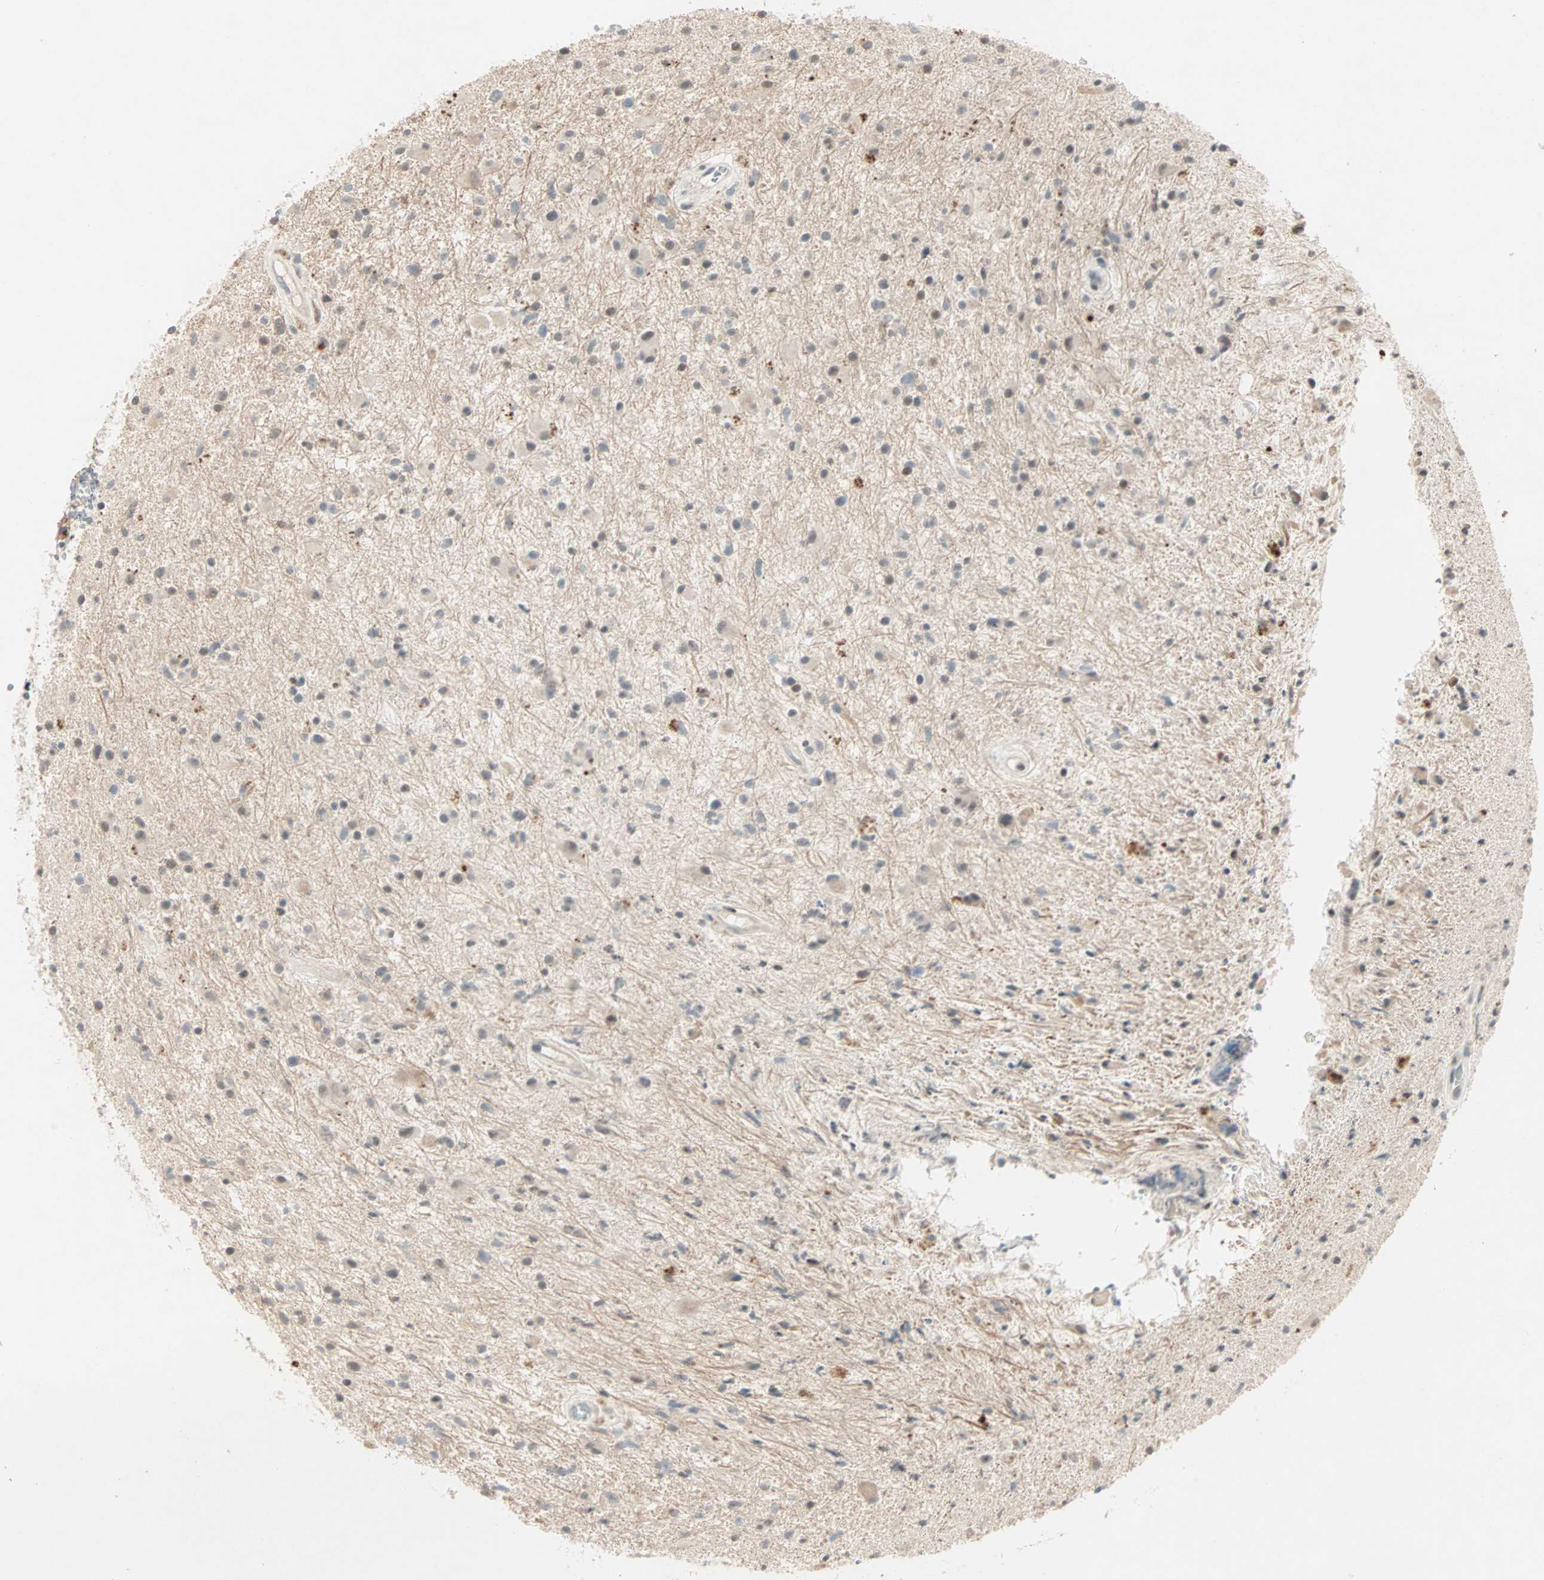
{"staining": {"intensity": "weak", "quantity": "<25%", "location": "cytoplasmic/membranous"}, "tissue": "glioma", "cell_type": "Tumor cells", "image_type": "cancer", "snomed": [{"axis": "morphology", "description": "Glioma, malignant, High grade"}, {"axis": "topography", "description": "Brain"}], "caption": "Immunohistochemistry (IHC) of human malignant glioma (high-grade) reveals no positivity in tumor cells.", "gene": "RTL6", "patient": {"sex": "male", "age": 33}}